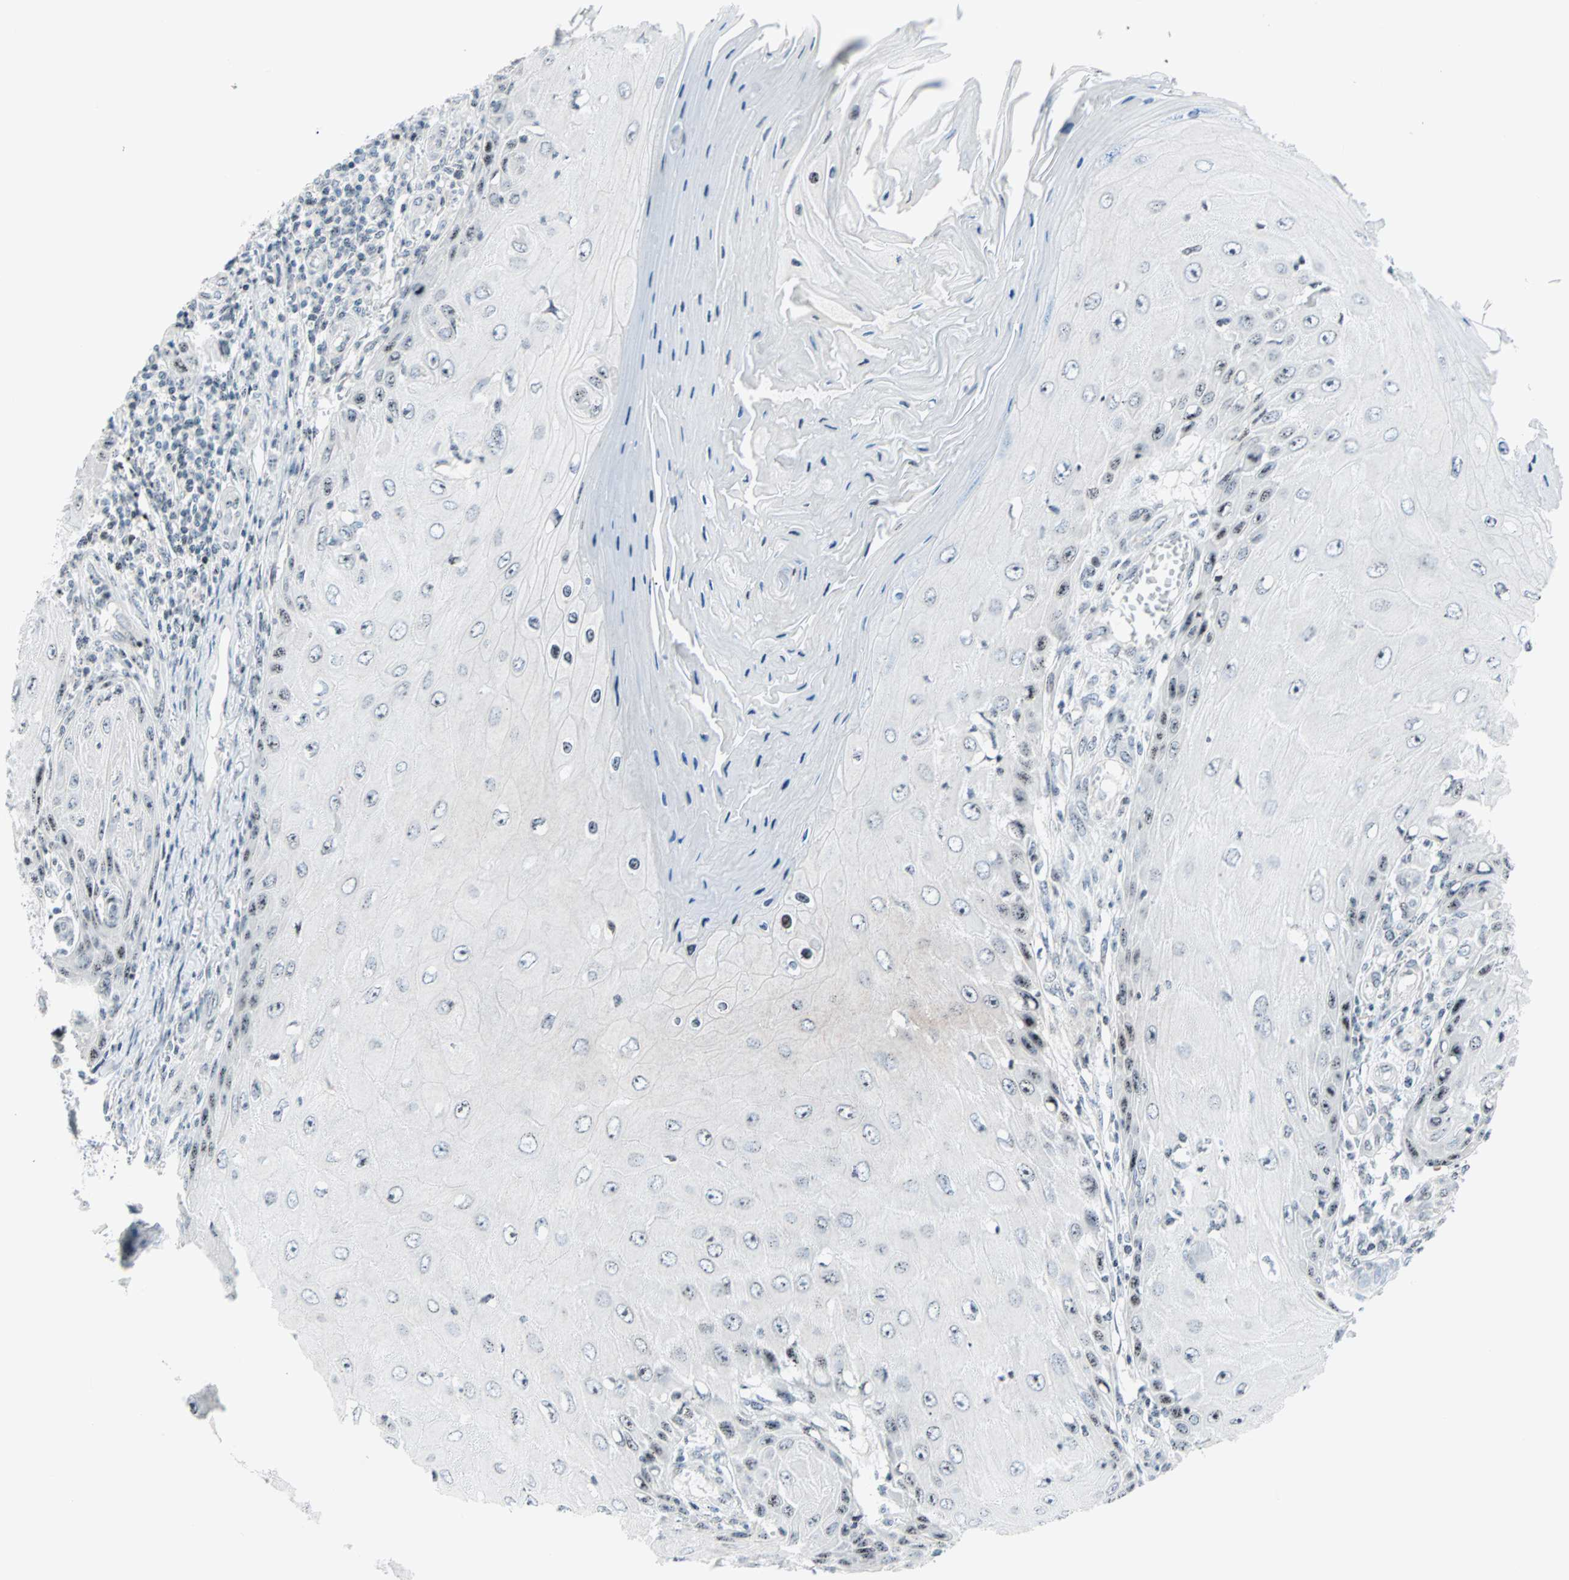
{"staining": {"intensity": "weak", "quantity": "<25%", "location": "nuclear"}, "tissue": "skin cancer", "cell_type": "Tumor cells", "image_type": "cancer", "snomed": [{"axis": "morphology", "description": "Squamous cell carcinoma, NOS"}, {"axis": "topography", "description": "Skin"}], "caption": "Photomicrograph shows no significant protein expression in tumor cells of skin squamous cell carcinoma.", "gene": "CENPA", "patient": {"sex": "female", "age": 73}}